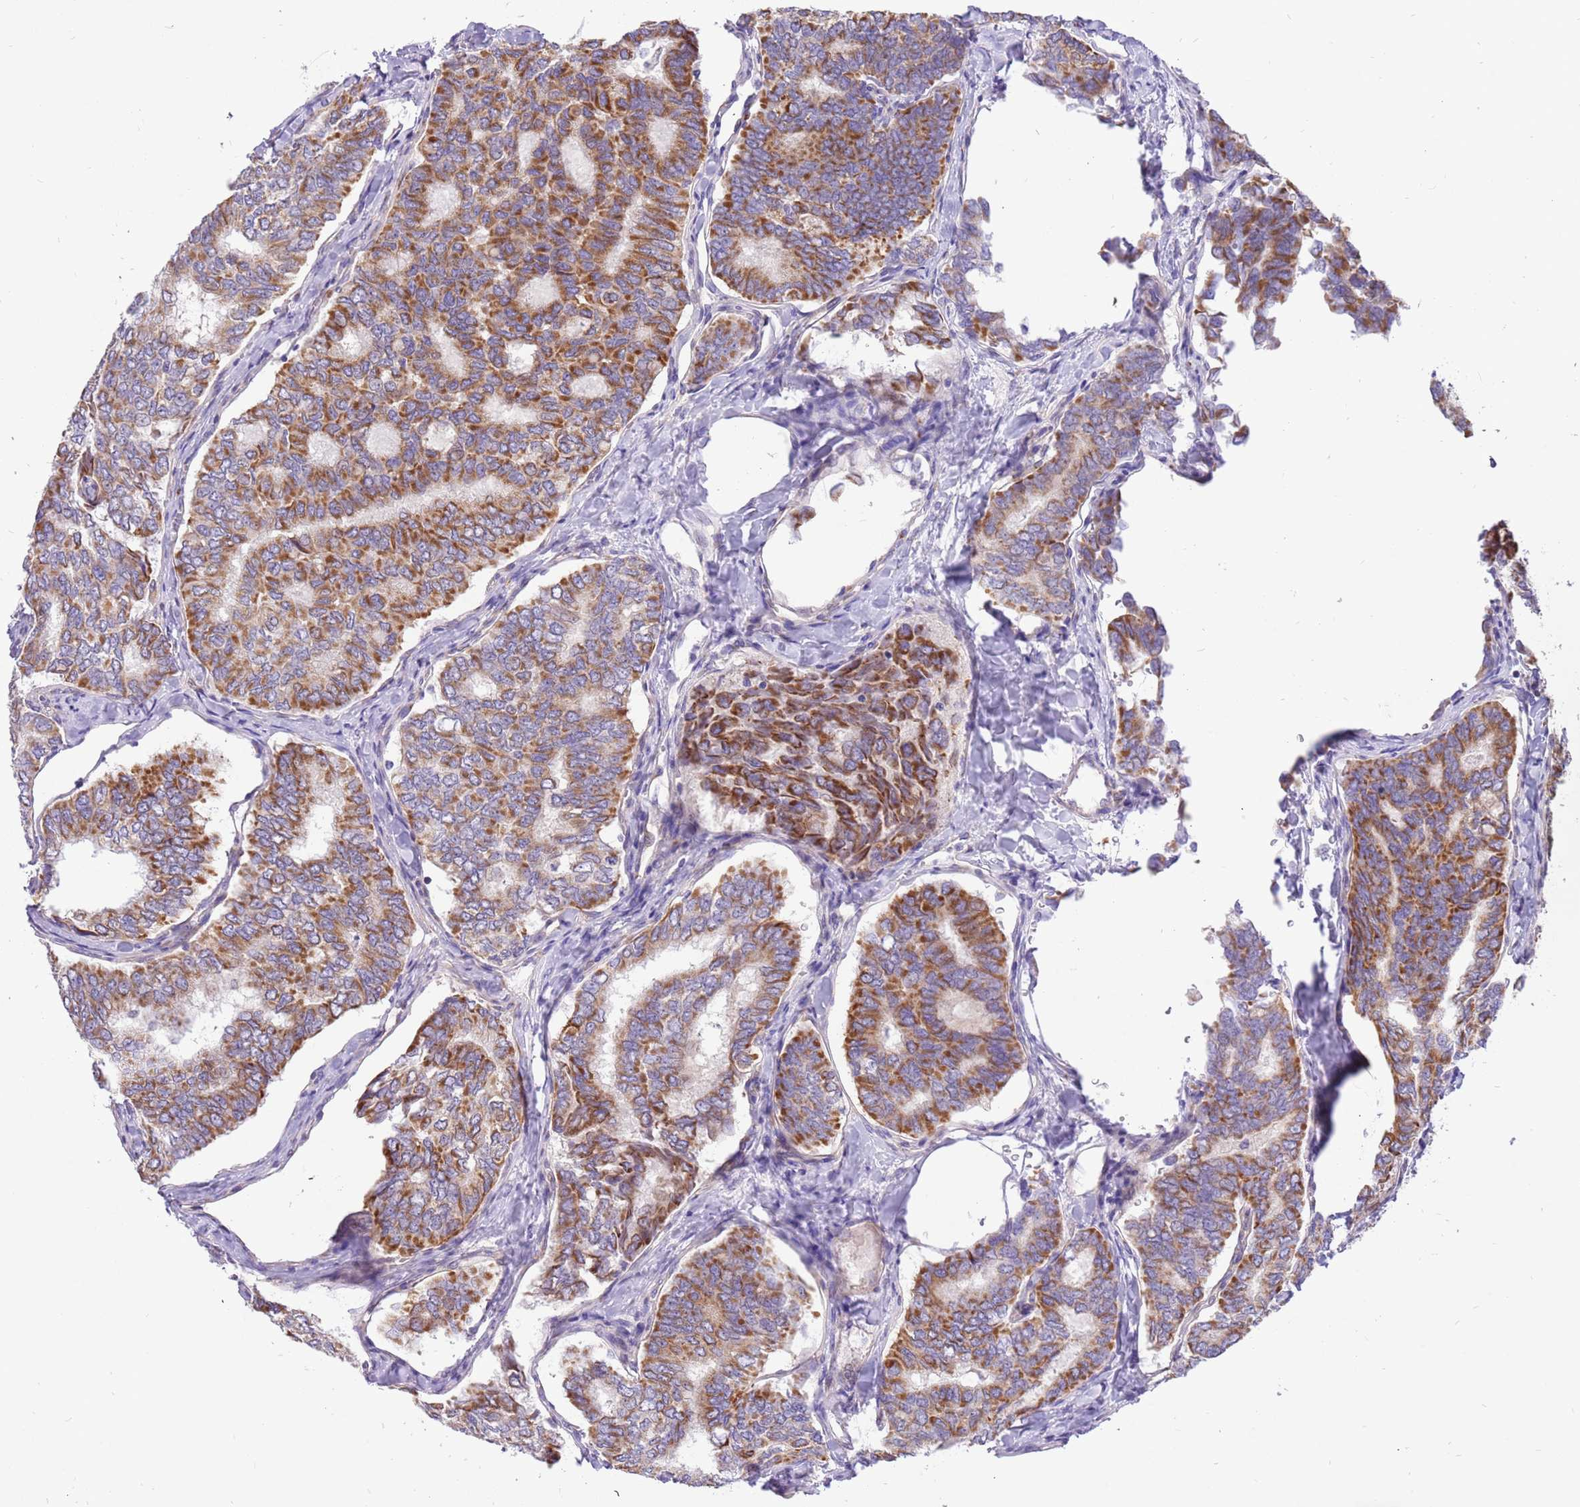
{"staining": {"intensity": "moderate", "quantity": ">75%", "location": "cytoplasmic/membranous"}, "tissue": "thyroid cancer", "cell_type": "Tumor cells", "image_type": "cancer", "snomed": [{"axis": "morphology", "description": "Papillary adenocarcinoma, NOS"}, {"axis": "topography", "description": "Thyroid gland"}], "caption": "Moderate cytoplasmic/membranous expression is seen in about >75% of tumor cells in papillary adenocarcinoma (thyroid).", "gene": "COX17", "patient": {"sex": "female", "age": 35}}